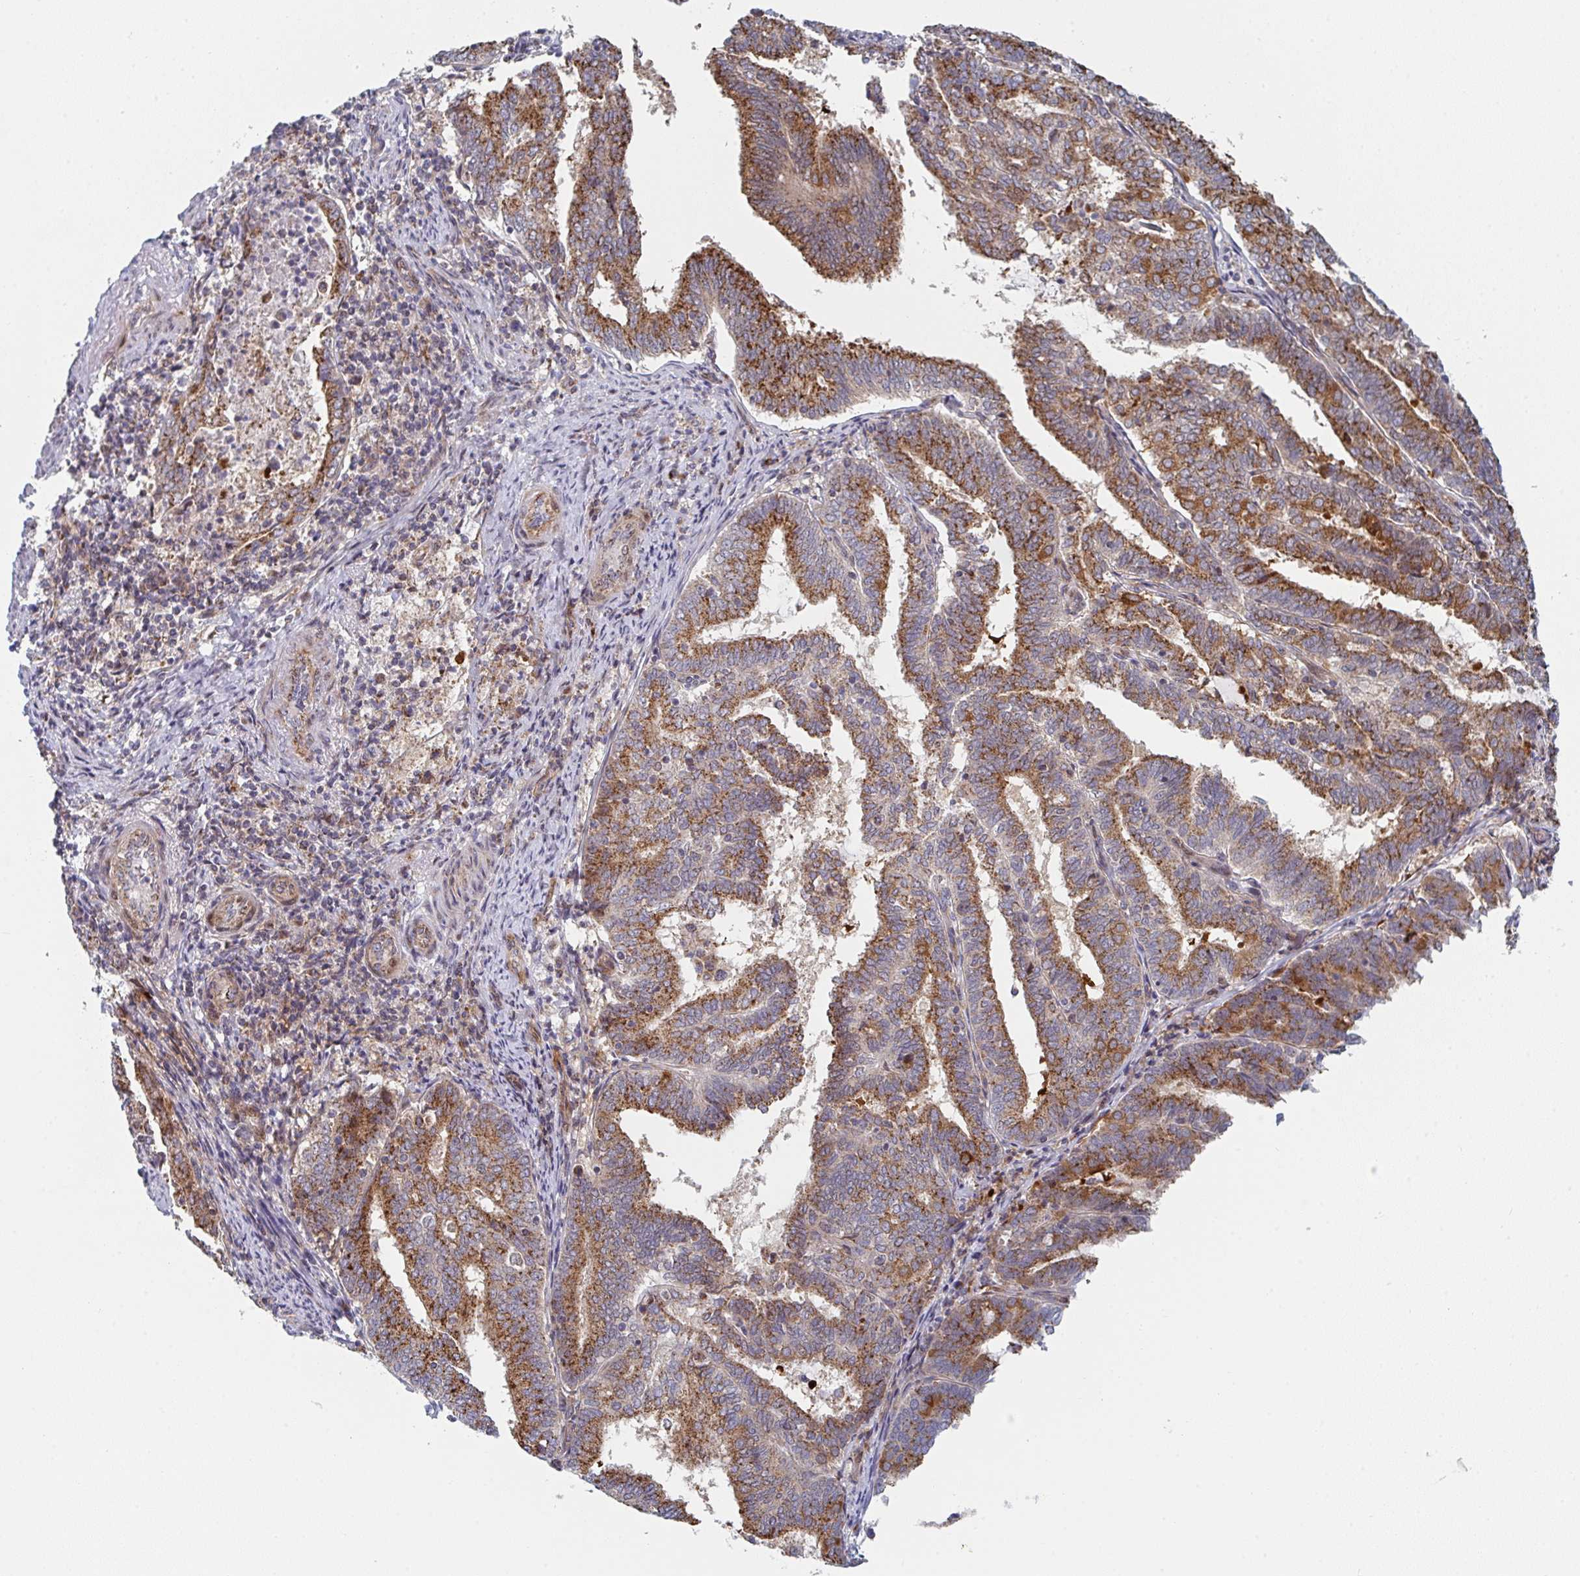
{"staining": {"intensity": "strong", "quantity": ">75%", "location": "cytoplasmic/membranous"}, "tissue": "endometrial cancer", "cell_type": "Tumor cells", "image_type": "cancer", "snomed": [{"axis": "morphology", "description": "Adenocarcinoma, NOS"}, {"axis": "topography", "description": "Endometrium"}], "caption": "A brown stain shows strong cytoplasmic/membranous expression of a protein in human endometrial cancer tumor cells.", "gene": "ZNF644", "patient": {"sex": "female", "age": 80}}